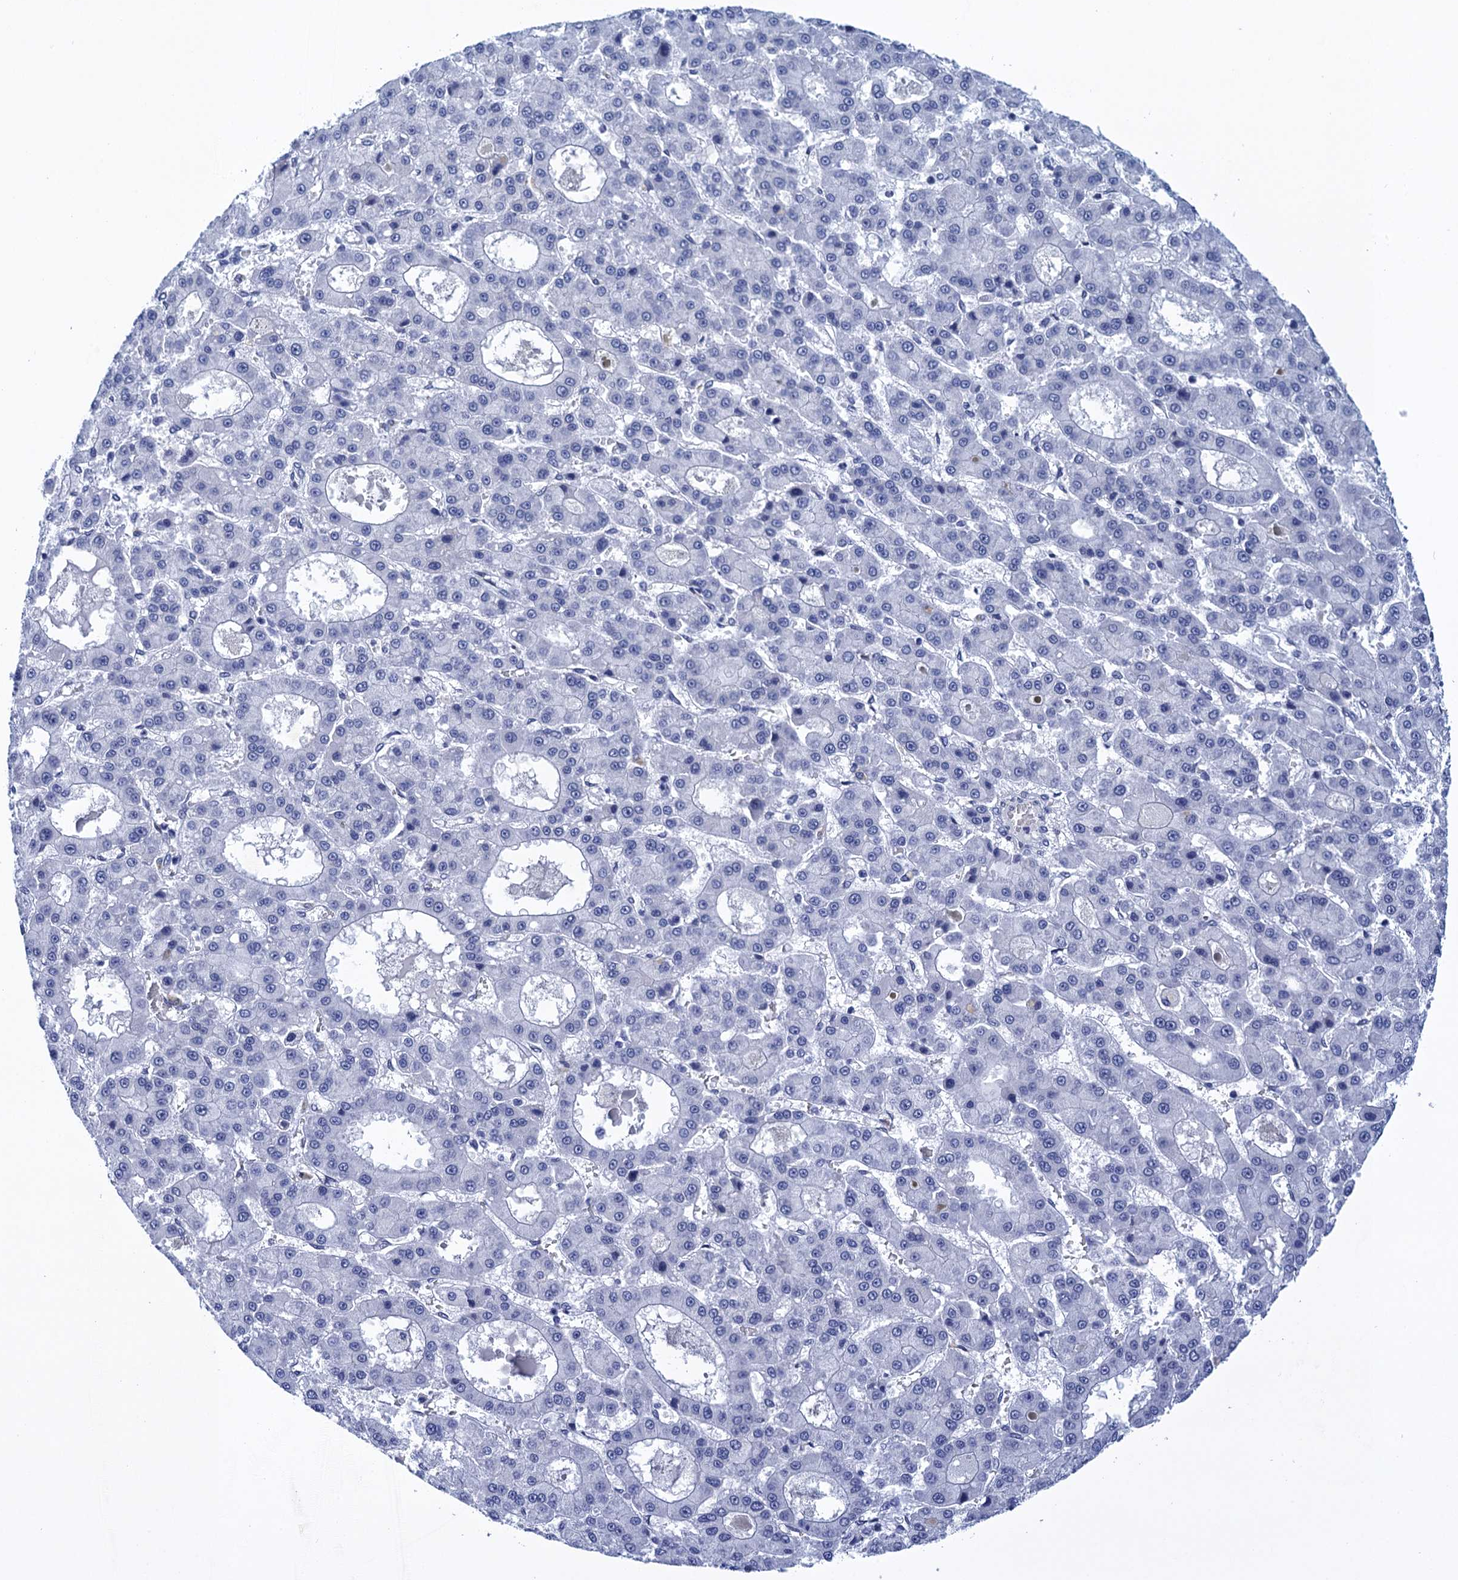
{"staining": {"intensity": "negative", "quantity": "none", "location": "none"}, "tissue": "liver cancer", "cell_type": "Tumor cells", "image_type": "cancer", "snomed": [{"axis": "morphology", "description": "Carcinoma, Hepatocellular, NOS"}, {"axis": "topography", "description": "Liver"}], "caption": "There is no significant staining in tumor cells of liver cancer.", "gene": "METTL25", "patient": {"sex": "male", "age": 70}}